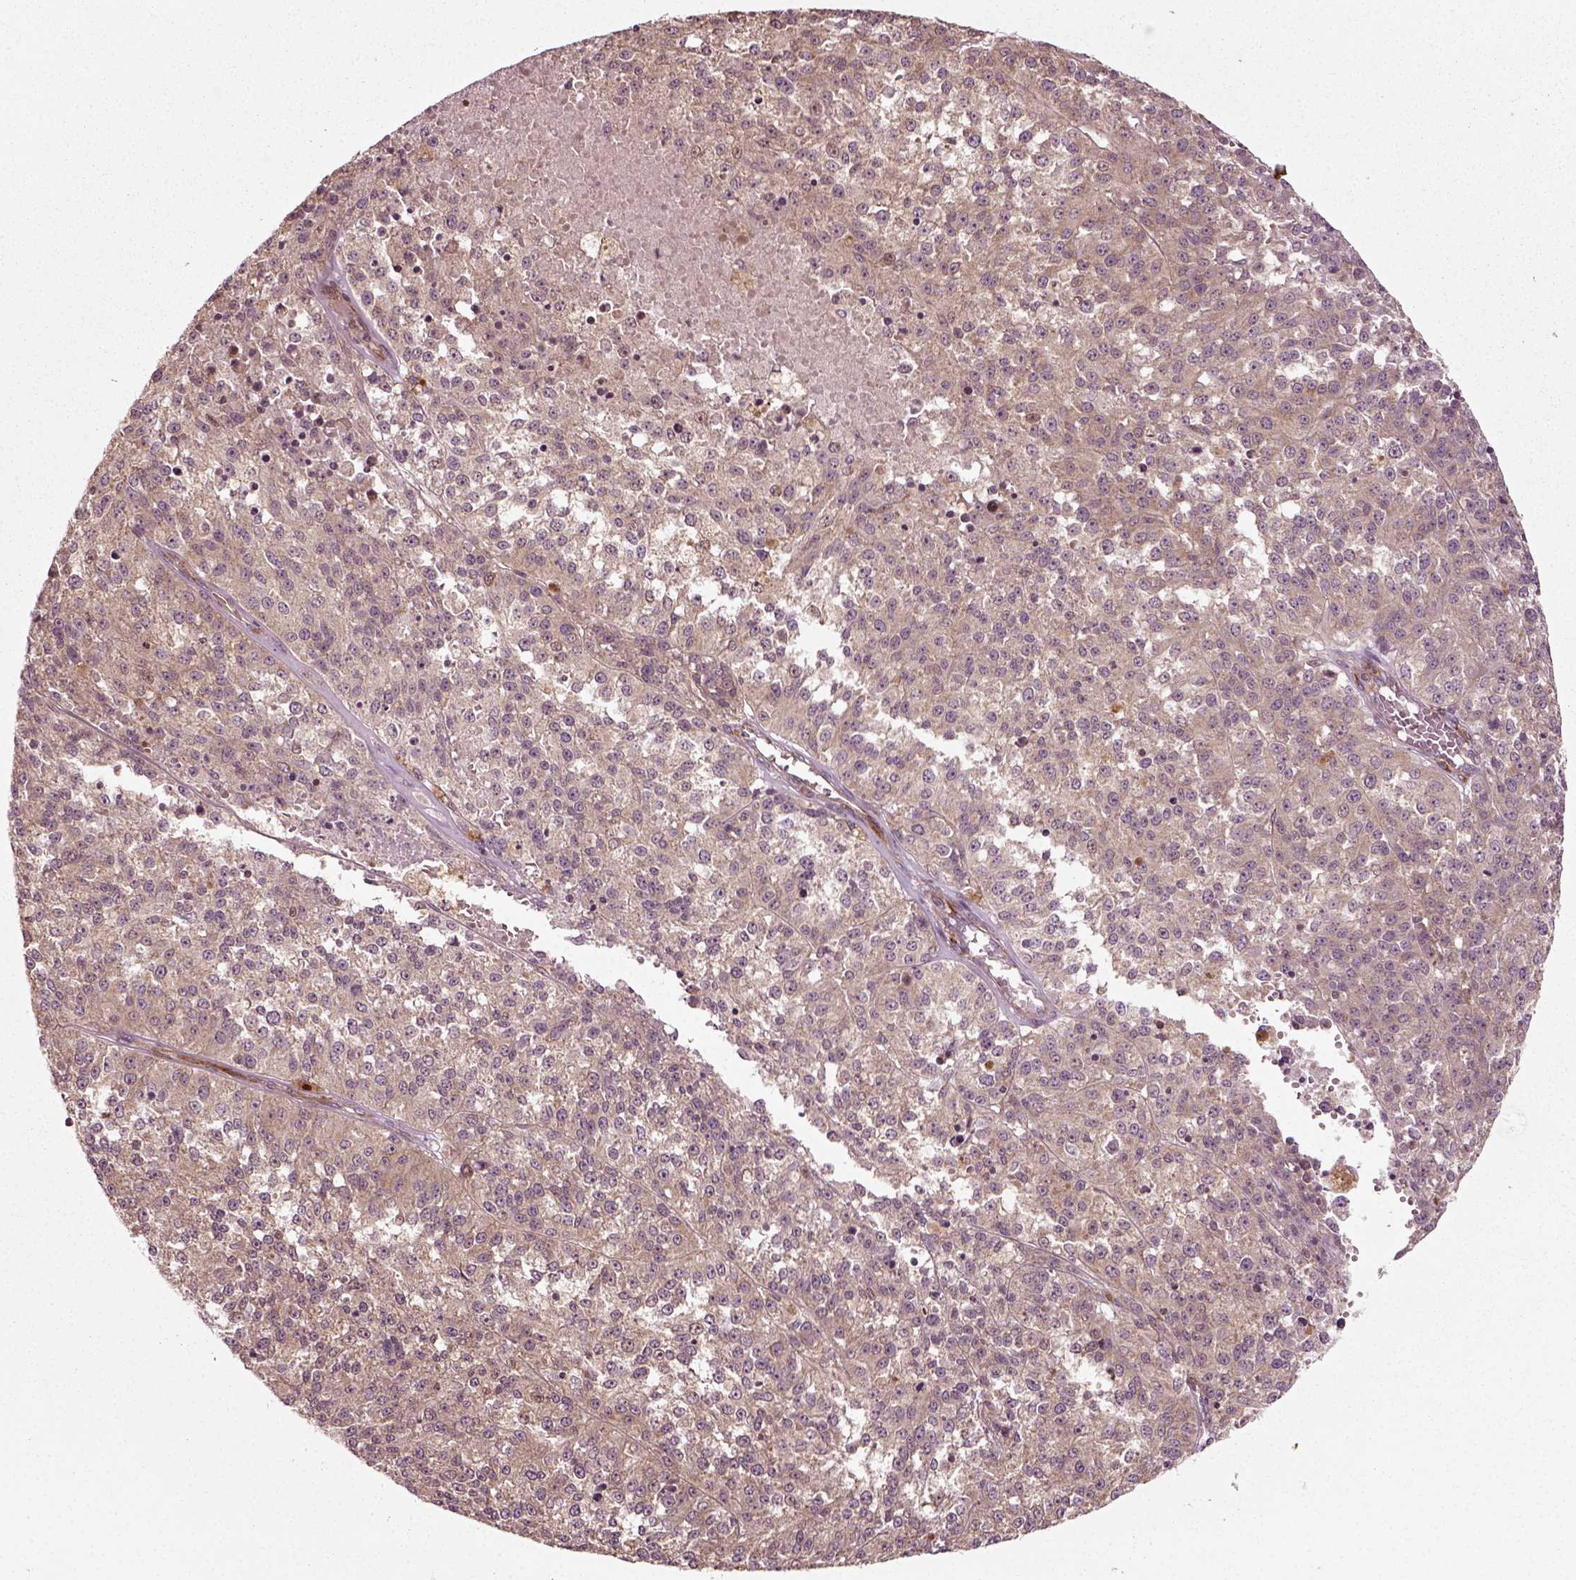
{"staining": {"intensity": "weak", "quantity": "25%-75%", "location": "cytoplasmic/membranous"}, "tissue": "melanoma", "cell_type": "Tumor cells", "image_type": "cancer", "snomed": [{"axis": "morphology", "description": "Malignant melanoma, Metastatic site"}, {"axis": "topography", "description": "Lymph node"}], "caption": "Melanoma was stained to show a protein in brown. There is low levels of weak cytoplasmic/membranous expression in about 25%-75% of tumor cells. The staining is performed using DAB brown chromogen to label protein expression. The nuclei are counter-stained blue using hematoxylin.", "gene": "PLCD3", "patient": {"sex": "female", "age": 64}}